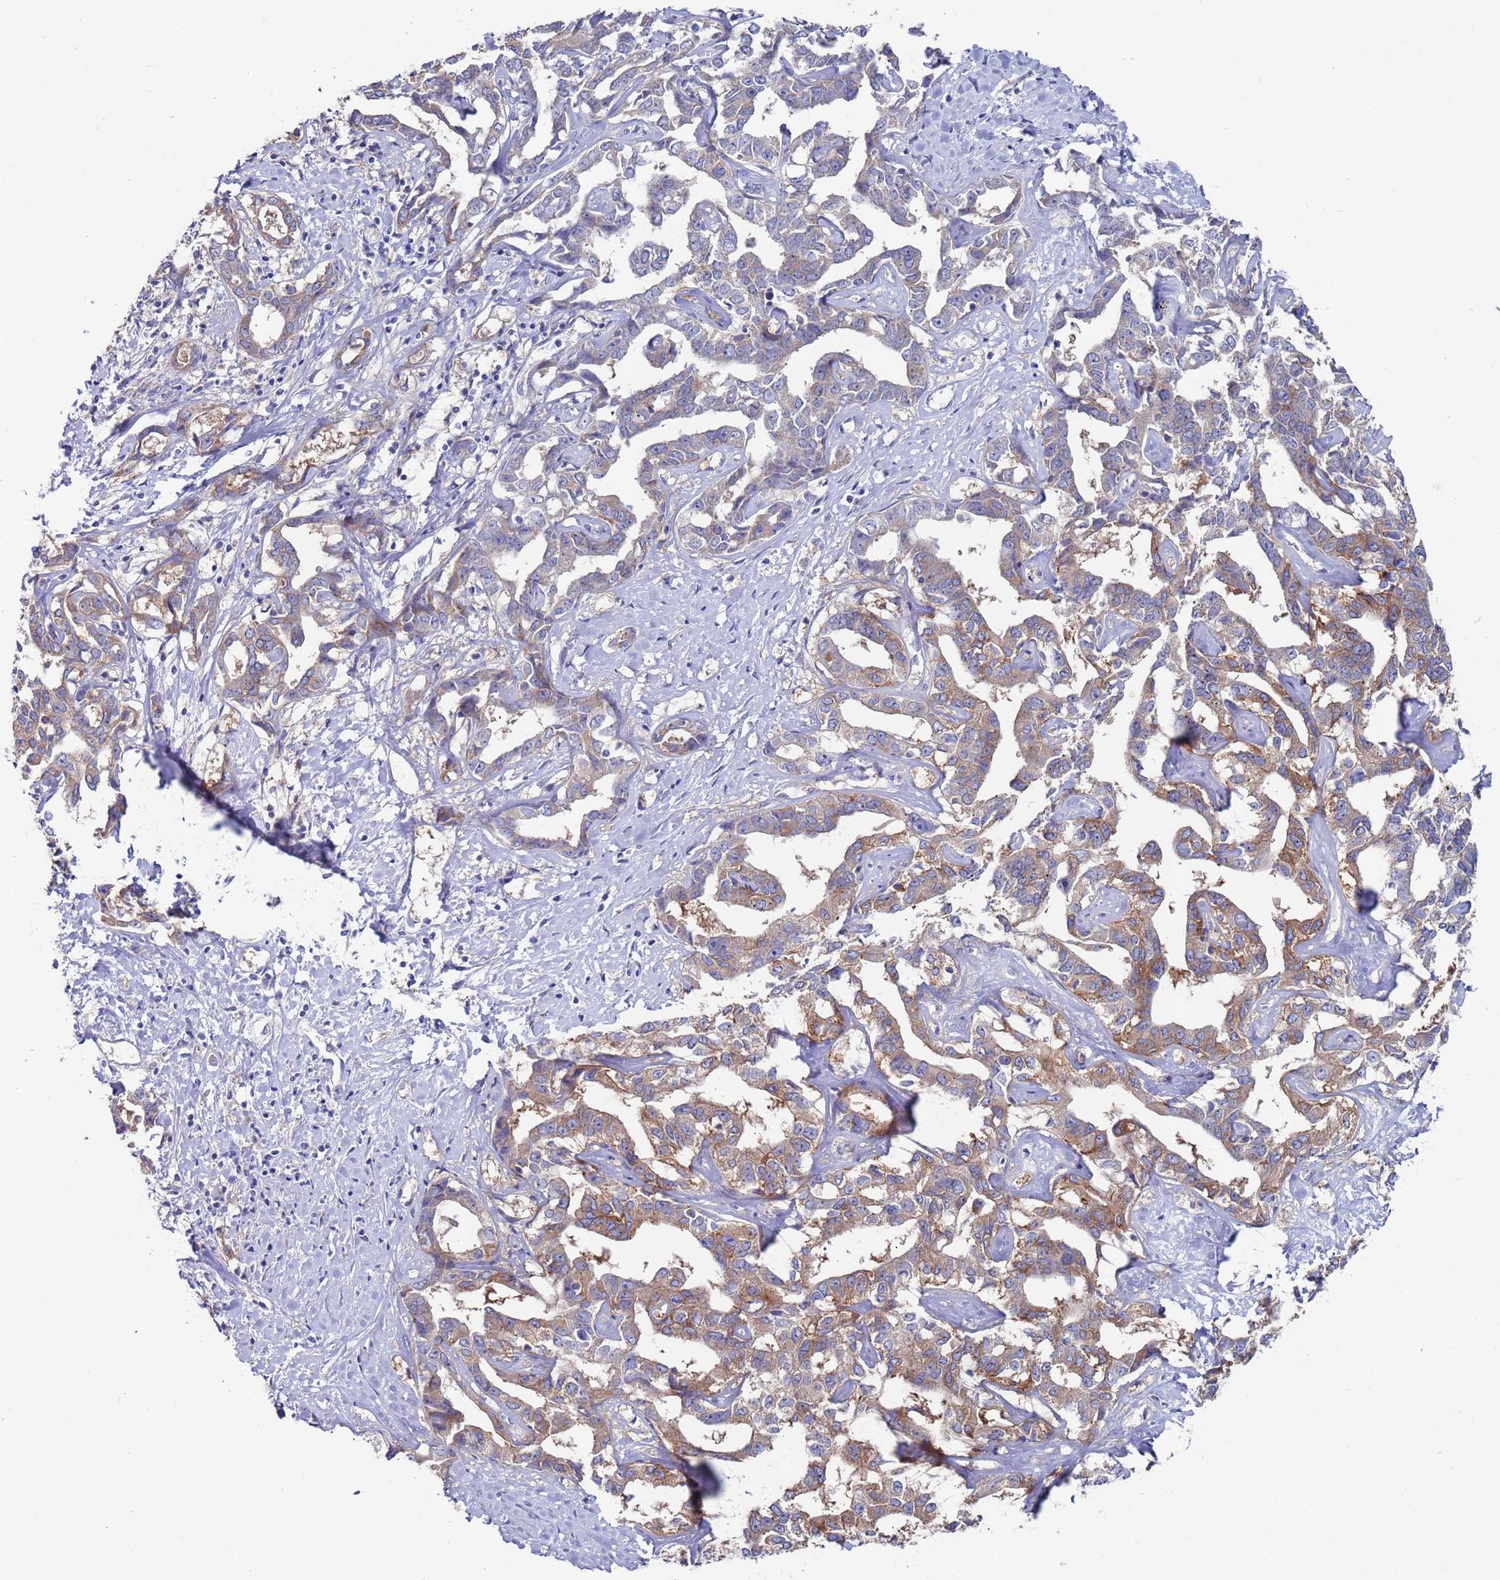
{"staining": {"intensity": "moderate", "quantity": "25%-75%", "location": "cytoplasmic/membranous"}, "tissue": "liver cancer", "cell_type": "Tumor cells", "image_type": "cancer", "snomed": [{"axis": "morphology", "description": "Cholangiocarcinoma"}, {"axis": "topography", "description": "Liver"}], "caption": "Immunohistochemistry photomicrograph of neoplastic tissue: human liver cholangiocarcinoma stained using IHC reveals medium levels of moderate protein expression localized specifically in the cytoplasmic/membranous of tumor cells, appearing as a cytoplasmic/membranous brown color.", "gene": "KRTCAP3", "patient": {"sex": "male", "age": 59}}